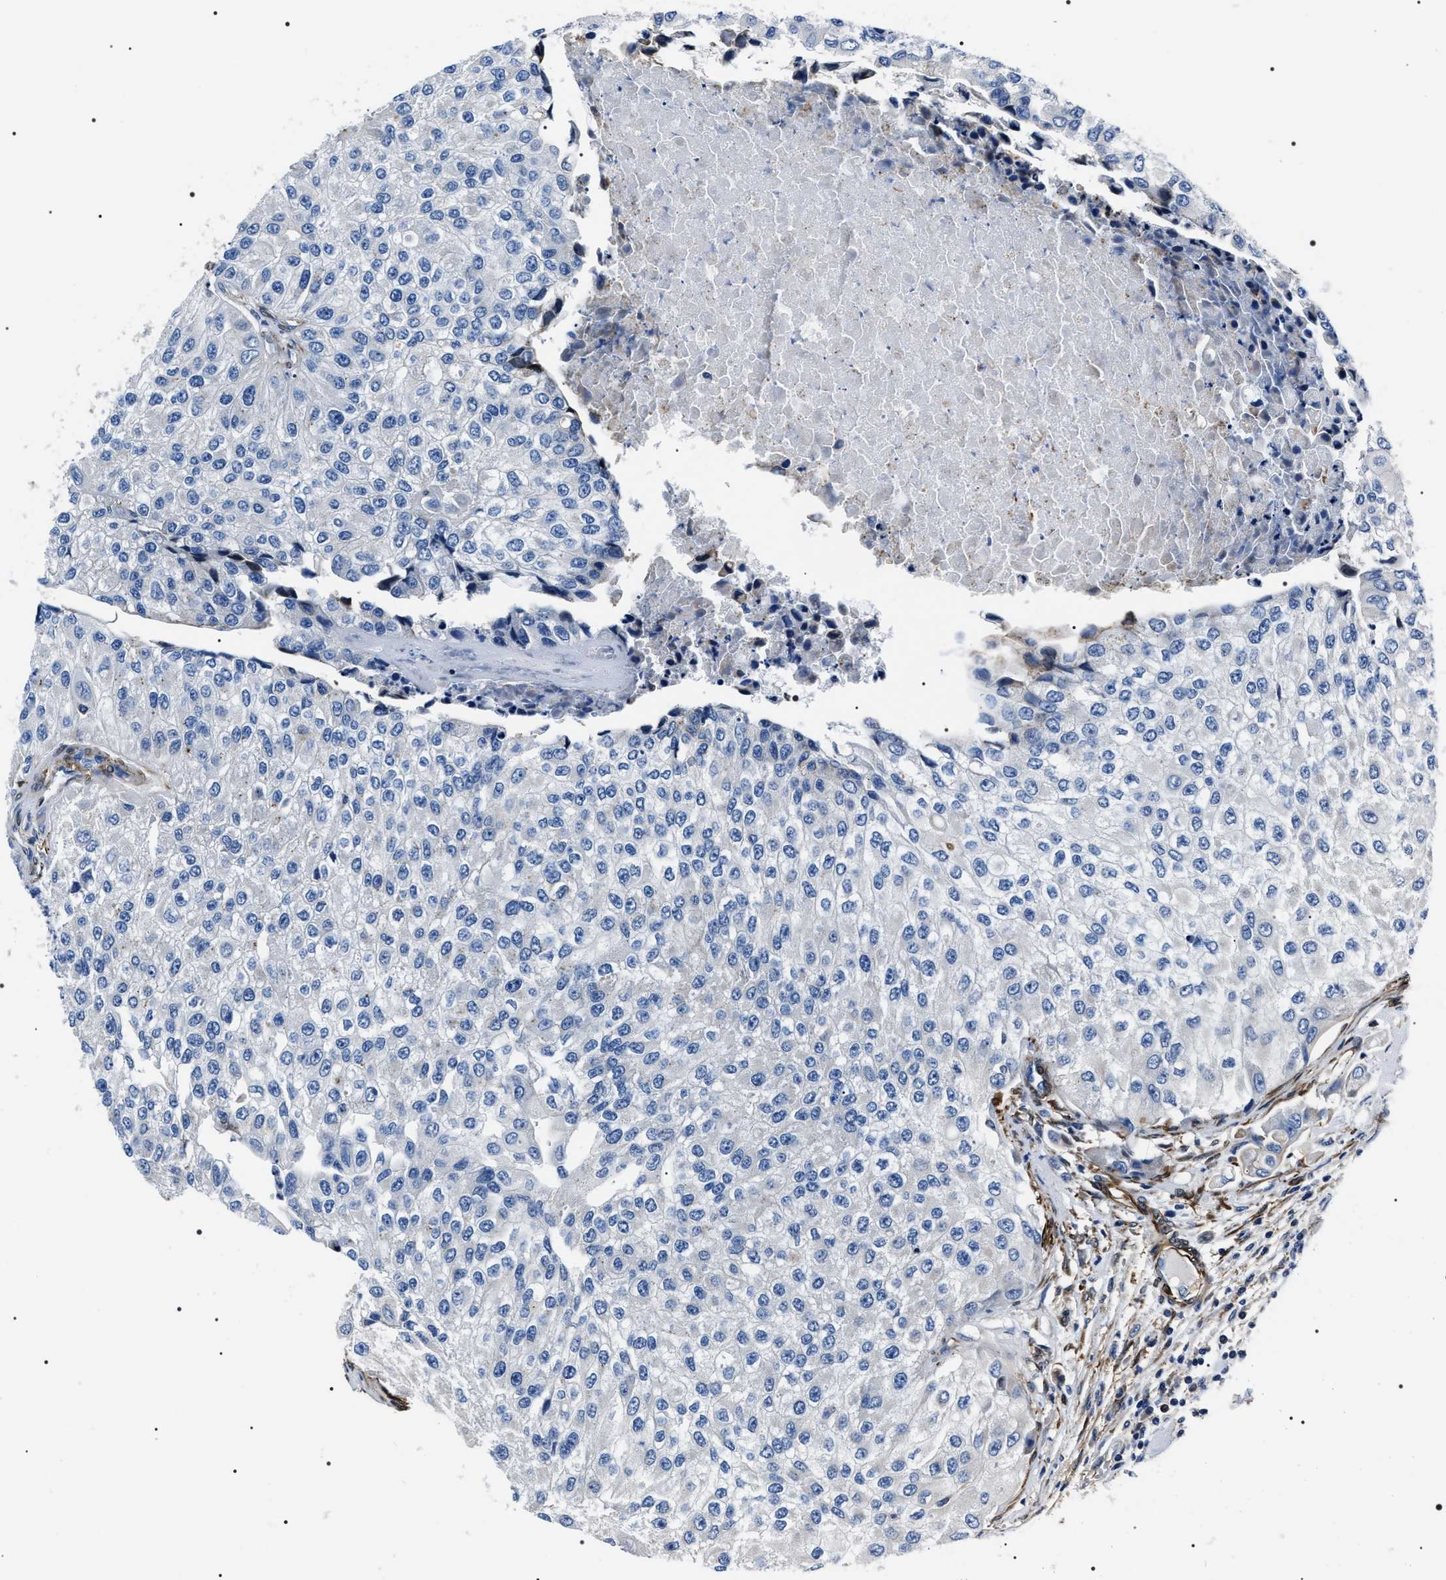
{"staining": {"intensity": "negative", "quantity": "none", "location": "none"}, "tissue": "urothelial cancer", "cell_type": "Tumor cells", "image_type": "cancer", "snomed": [{"axis": "morphology", "description": "Urothelial carcinoma, High grade"}, {"axis": "topography", "description": "Kidney"}, {"axis": "topography", "description": "Urinary bladder"}], "caption": "DAB (3,3'-diaminobenzidine) immunohistochemical staining of human urothelial cancer displays no significant expression in tumor cells.", "gene": "BAG2", "patient": {"sex": "male", "age": 77}}